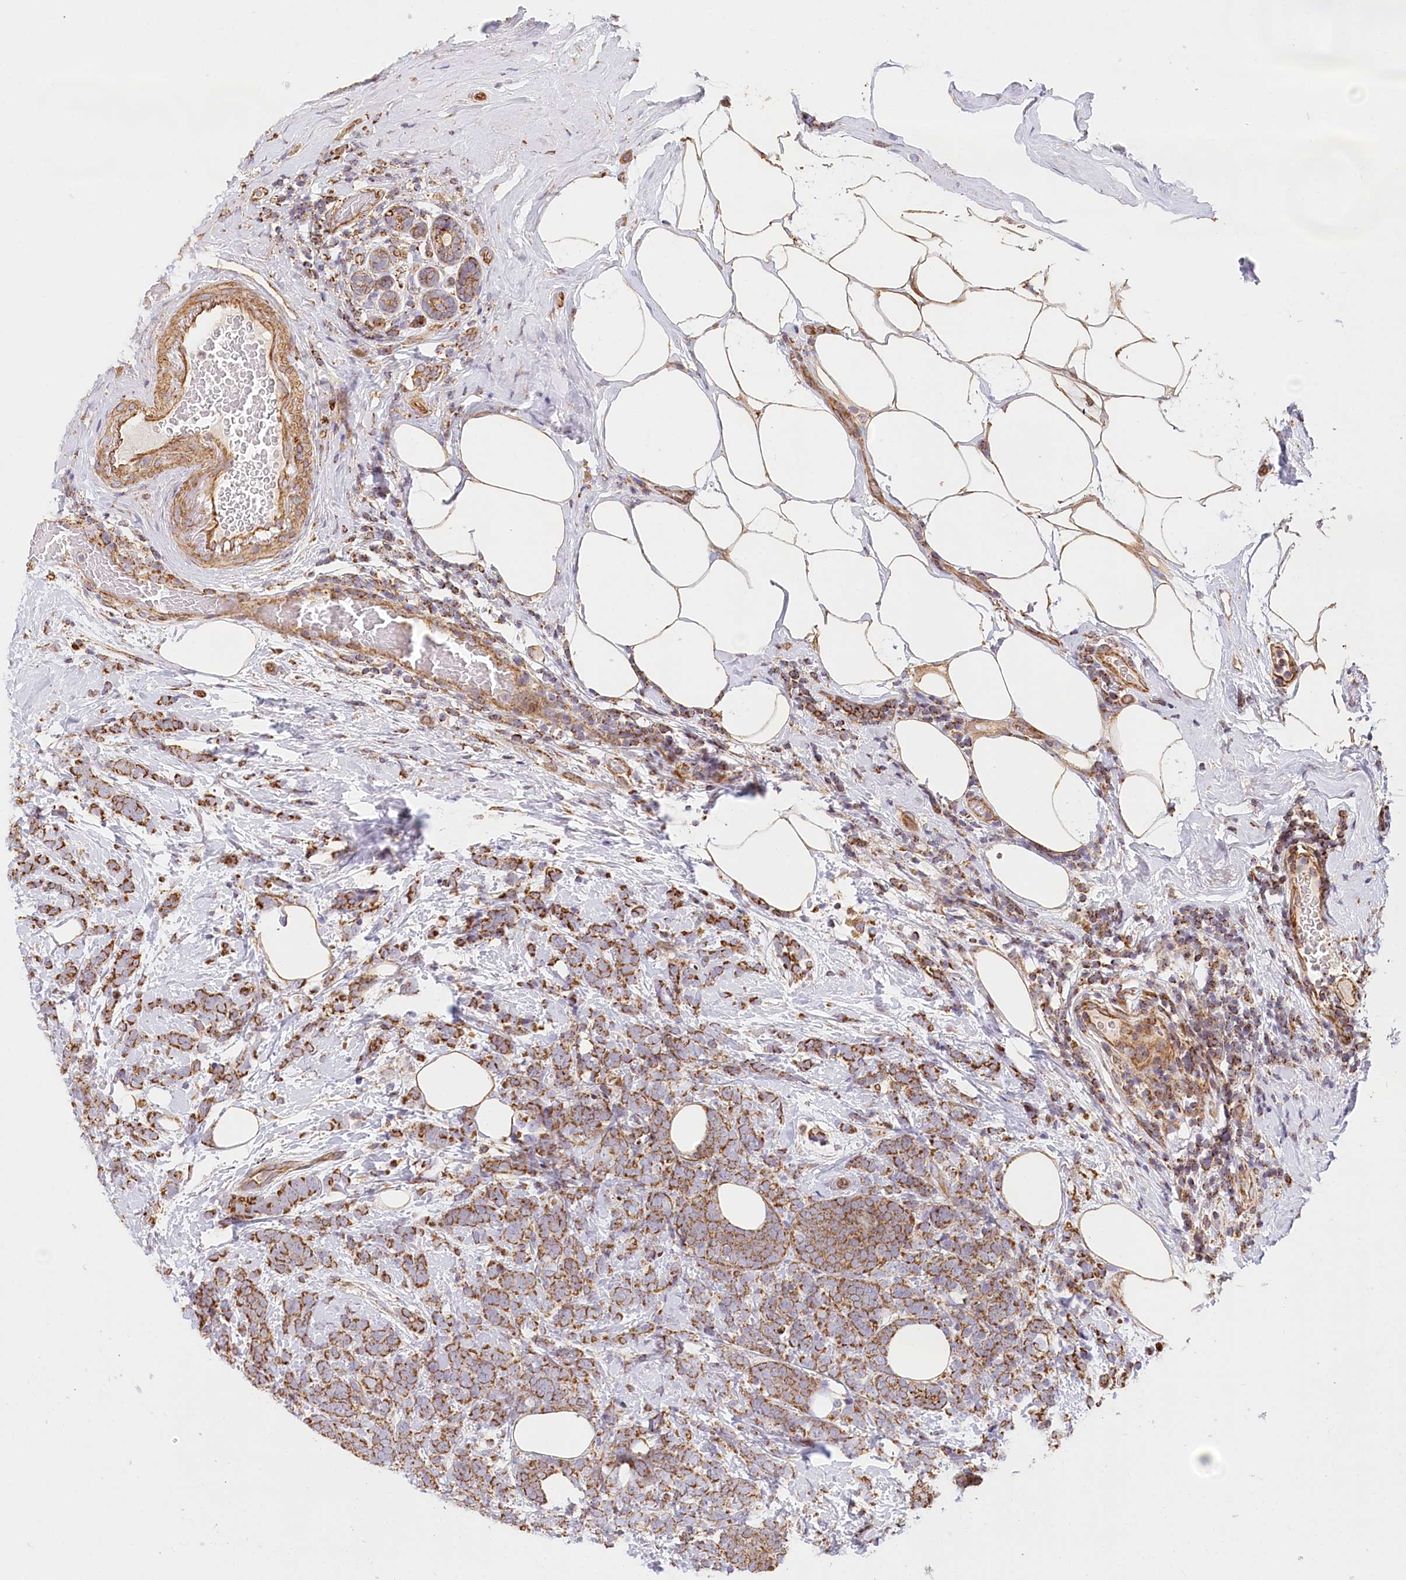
{"staining": {"intensity": "strong", "quantity": ">75%", "location": "cytoplasmic/membranous"}, "tissue": "breast cancer", "cell_type": "Tumor cells", "image_type": "cancer", "snomed": [{"axis": "morphology", "description": "Lobular carcinoma"}, {"axis": "topography", "description": "Breast"}], "caption": "DAB immunohistochemical staining of human breast cancer (lobular carcinoma) displays strong cytoplasmic/membranous protein positivity in approximately >75% of tumor cells. Immunohistochemistry stains the protein in brown and the nuclei are stained blue.", "gene": "UMPS", "patient": {"sex": "female", "age": 58}}